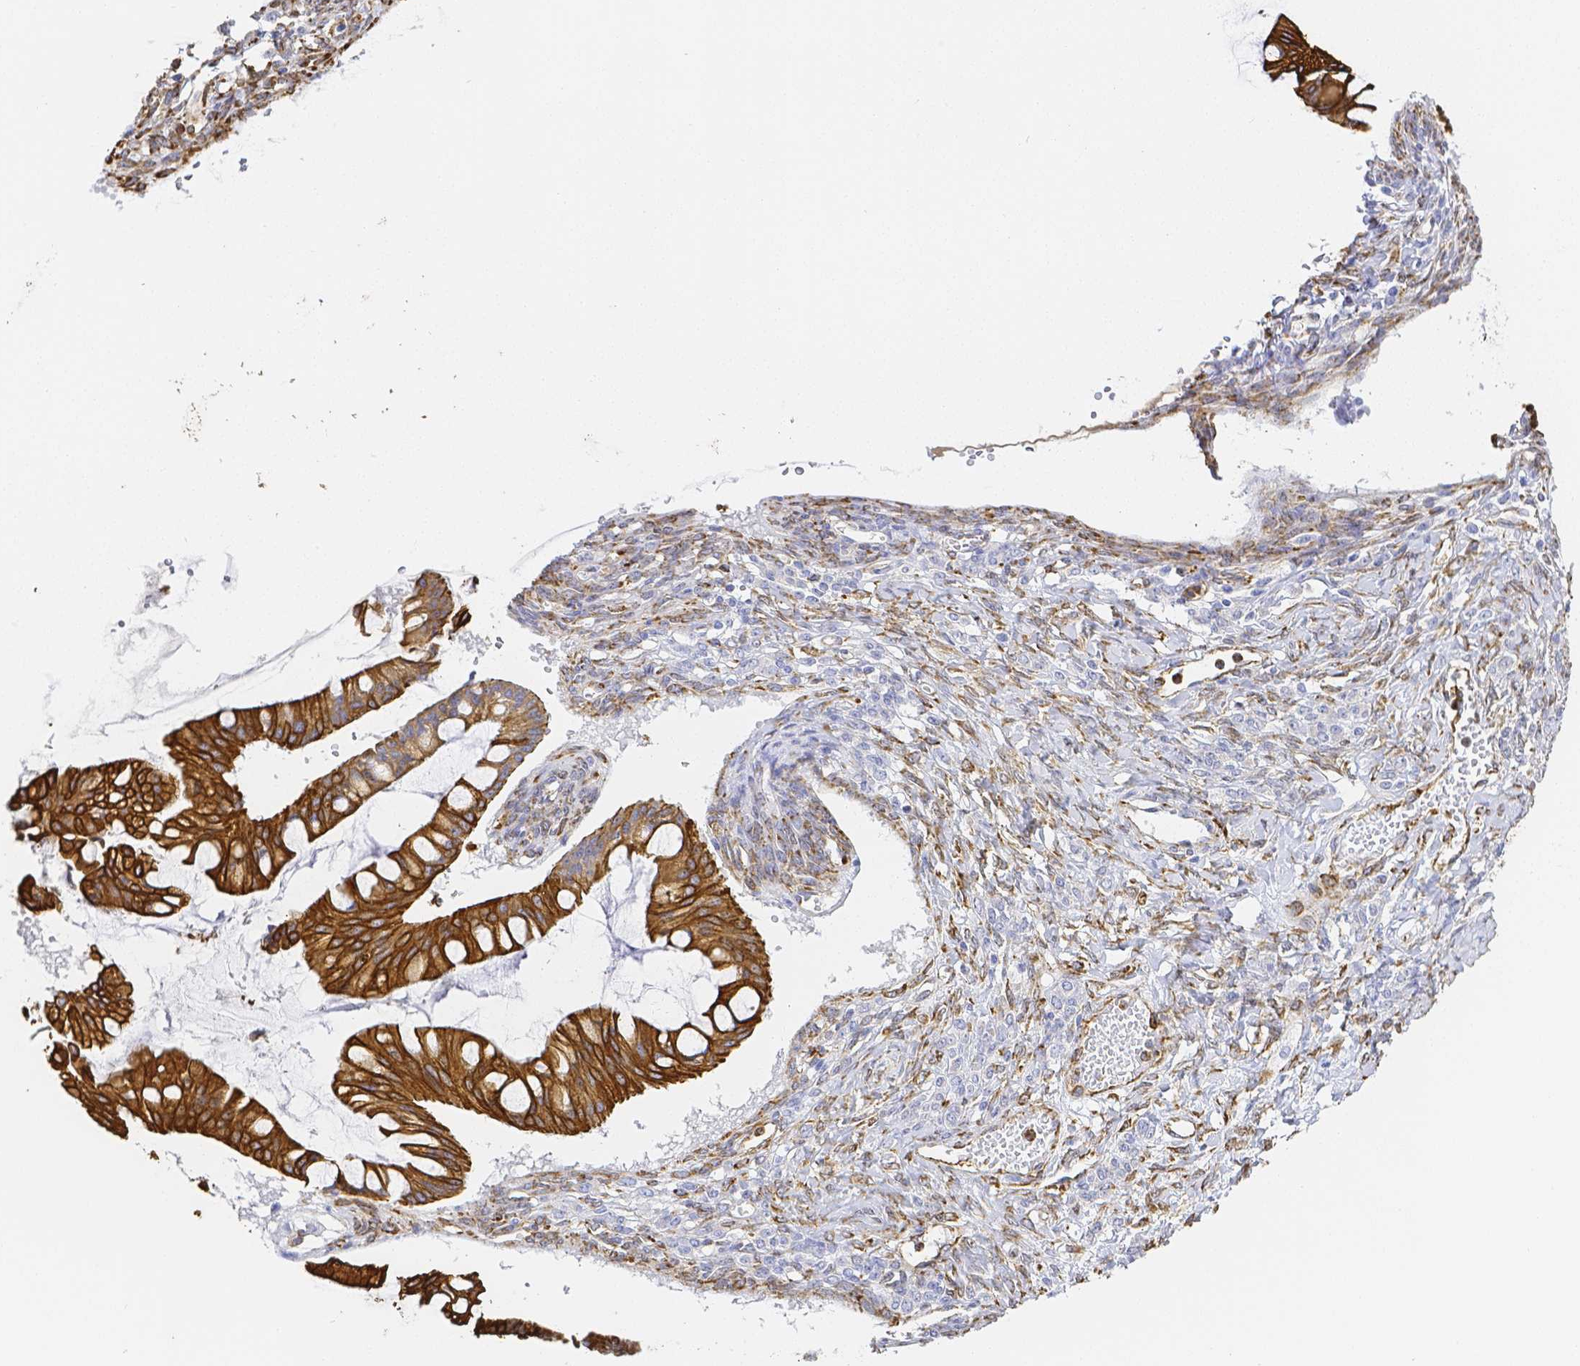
{"staining": {"intensity": "strong", "quantity": ">75%", "location": "cytoplasmic/membranous"}, "tissue": "ovarian cancer", "cell_type": "Tumor cells", "image_type": "cancer", "snomed": [{"axis": "morphology", "description": "Cystadenocarcinoma, mucinous, NOS"}, {"axis": "topography", "description": "Ovary"}], "caption": "Brown immunohistochemical staining in human ovarian cancer exhibits strong cytoplasmic/membranous staining in about >75% of tumor cells.", "gene": "SMURF1", "patient": {"sex": "female", "age": 73}}